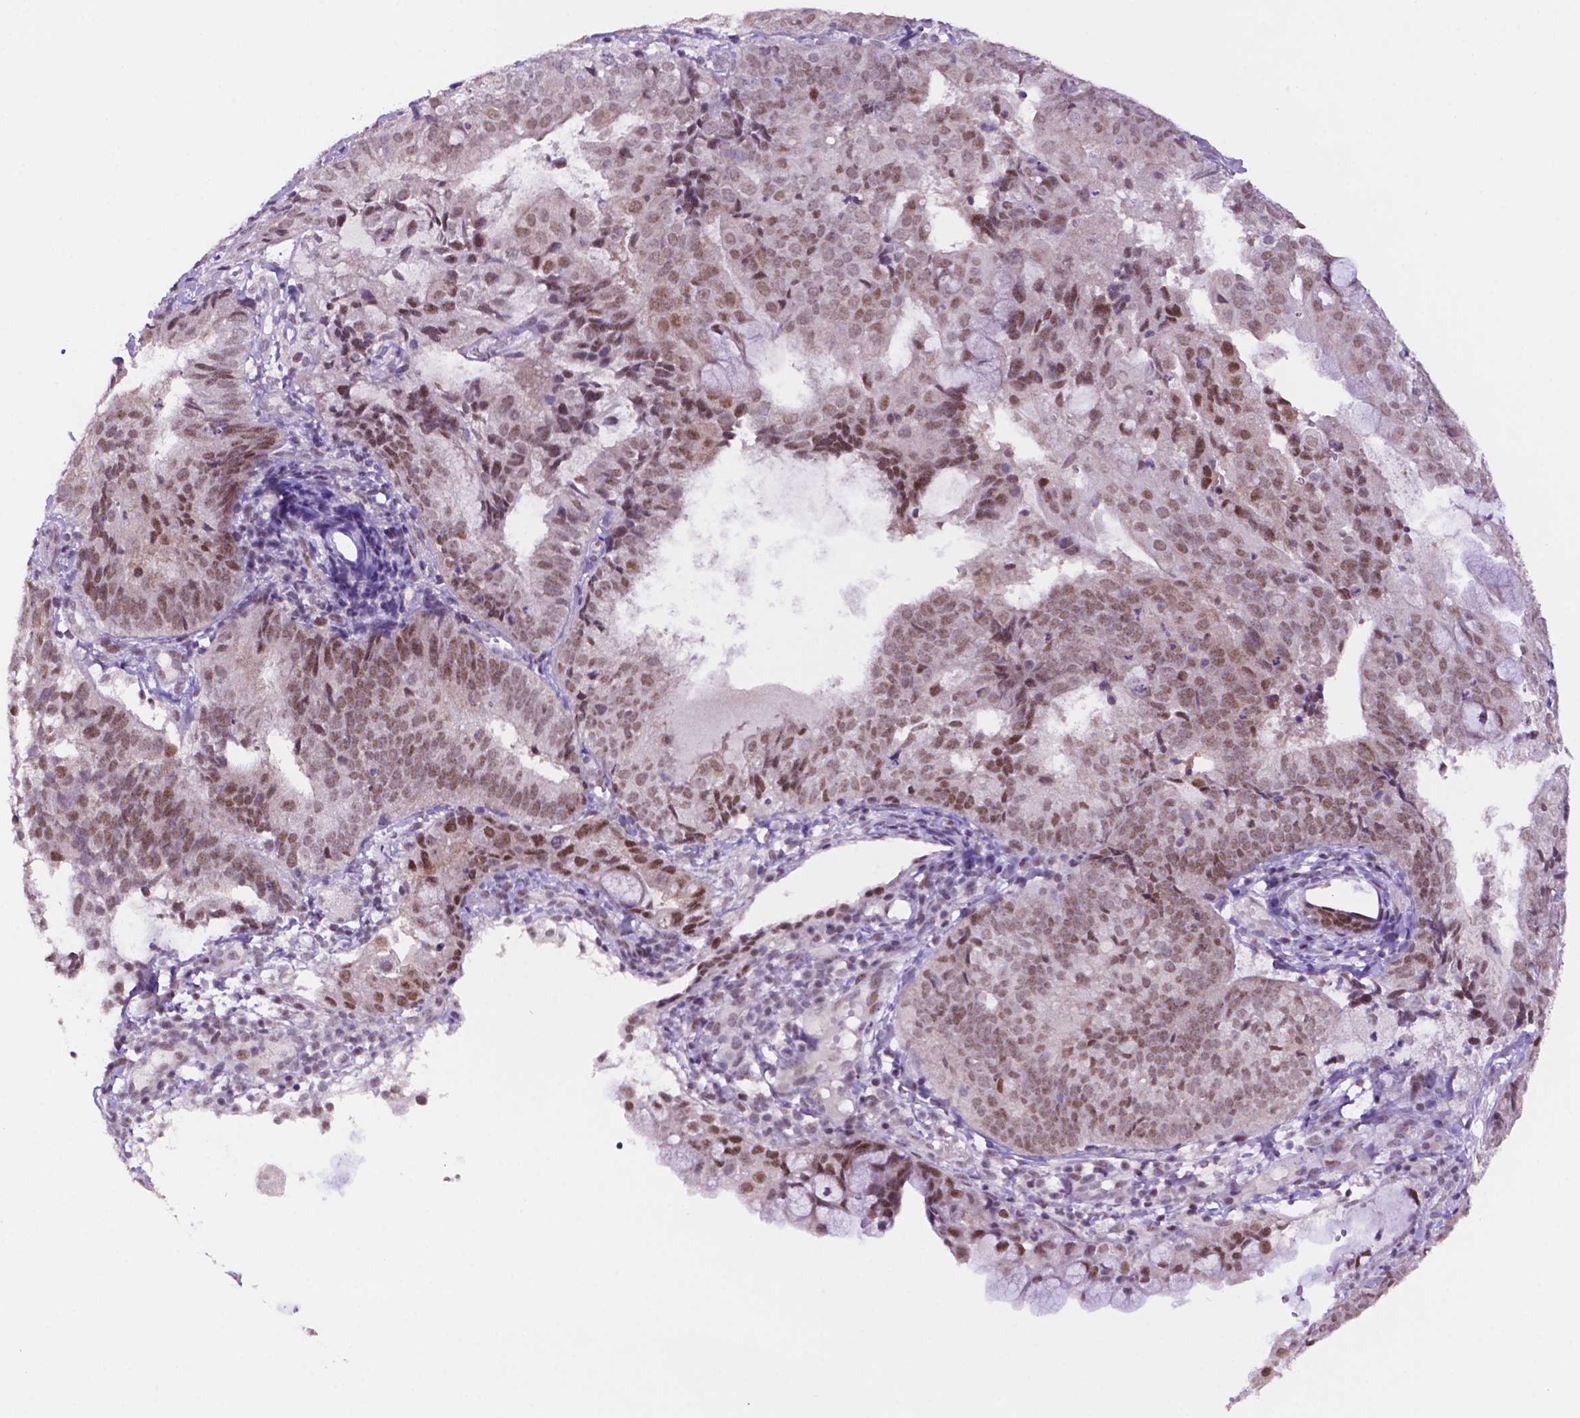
{"staining": {"intensity": "moderate", "quantity": ">75%", "location": "nuclear"}, "tissue": "endometrial cancer", "cell_type": "Tumor cells", "image_type": "cancer", "snomed": [{"axis": "morphology", "description": "Adenocarcinoma, NOS"}, {"axis": "topography", "description": "Endometrium"}], "caption": "Endometrial cancer stained for a protein (brown) shows moderate nuclear positive staining in about >75% of tumor cells.", "gene": "NCOR1", "patient": {"sex": "female", "age": 80}}